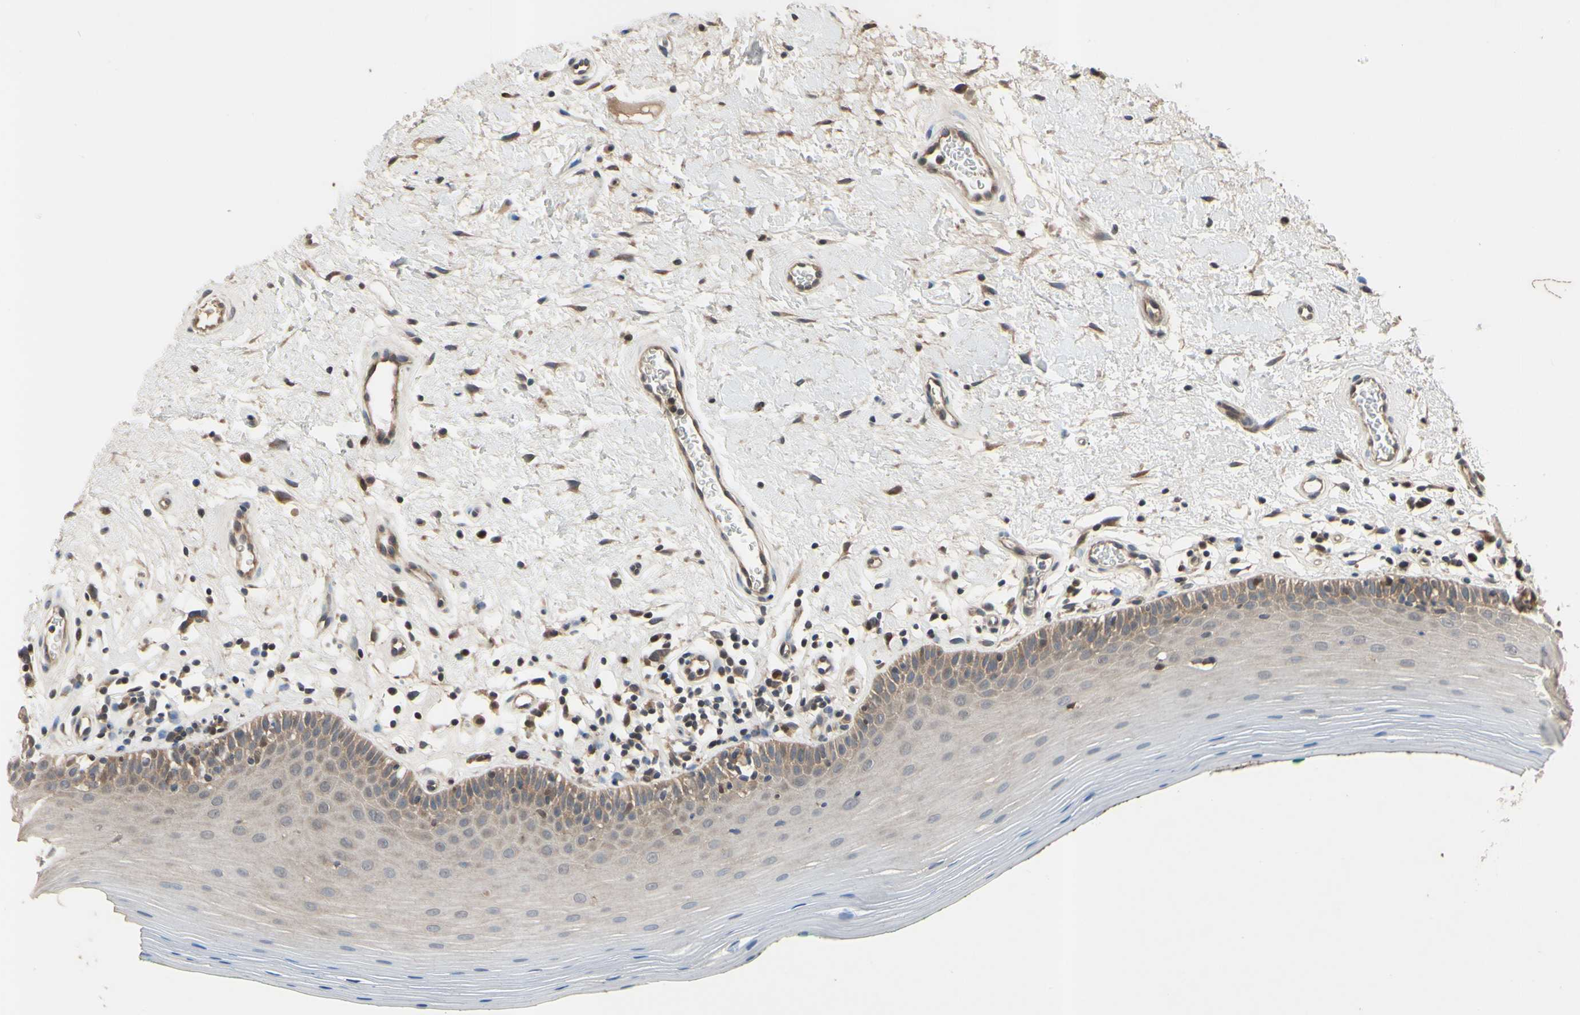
{"staining": {"intensity": "moderate", "quantity": "25%-75%", "location": "cytoplasmic/membranous"}, "tissue": "oral mucosa", "cell_type": "Squamous epithelial cells", "image_type": "normal", "snomed": [{"axis": "morphology", "description": "Normal tissue, NOS"}, {"axis": "topography", "description": "Skeletal muscle"}, {"axis": "topography", "description": "Oral tissue"}], "caption": "Immunohistochemistry staining of unremarkable oral mucosa, which reveals medium levels of moderate cytoplasmic/membranous staining in about 25%-75% of squamous epithelial cells indicating moderate cytoplasmic/membranous protein expression. The staining was performed using DAB (3,3'-diaminobenzidine) (brown) for protein detection and nuclei were counterstained in hematoxylin (blue).", "gene": "XIAP", "patient": {"sex": "male", "age": 58}}